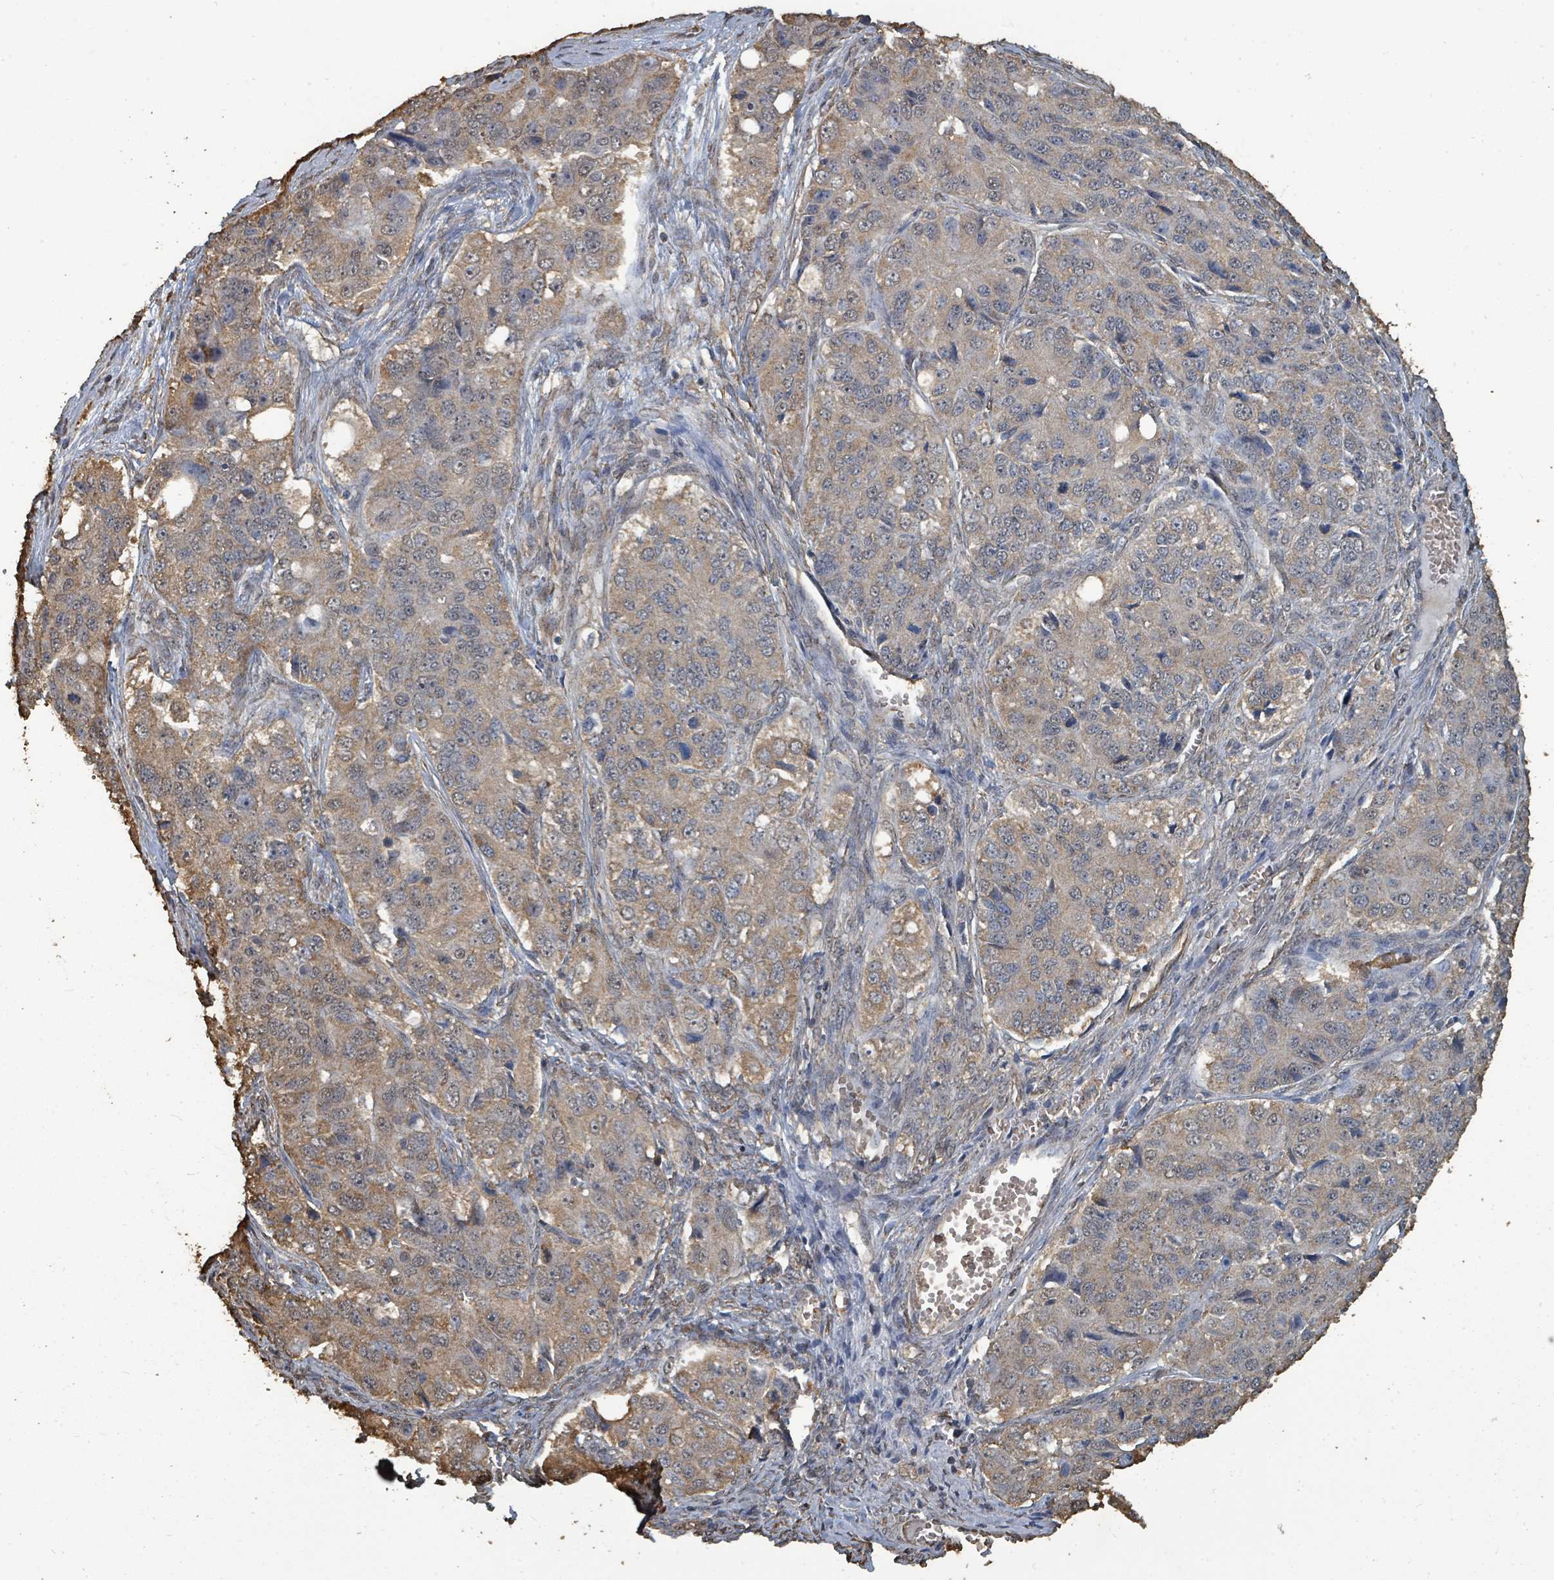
{"staining": {"intensity": "moderate", "quantity": "25%-75%", "location": "cytoplasmic/membranous"}, "tissue": "ovarian cancer", "cell_type": "Tumor cells", "image_type": "cancer", "snomed": [{"axis": "morphology", "description": "Carcinoma, endometroid"}, {"axis": "topography", "description": "Ovary"}], "caption": "Endometroid carcinoma (ovarian) stained with a protein marker exhibits moderate staining in tumor cells.", "gene": "C6orf52", "patient": {"sex": "female", "age": 51}}